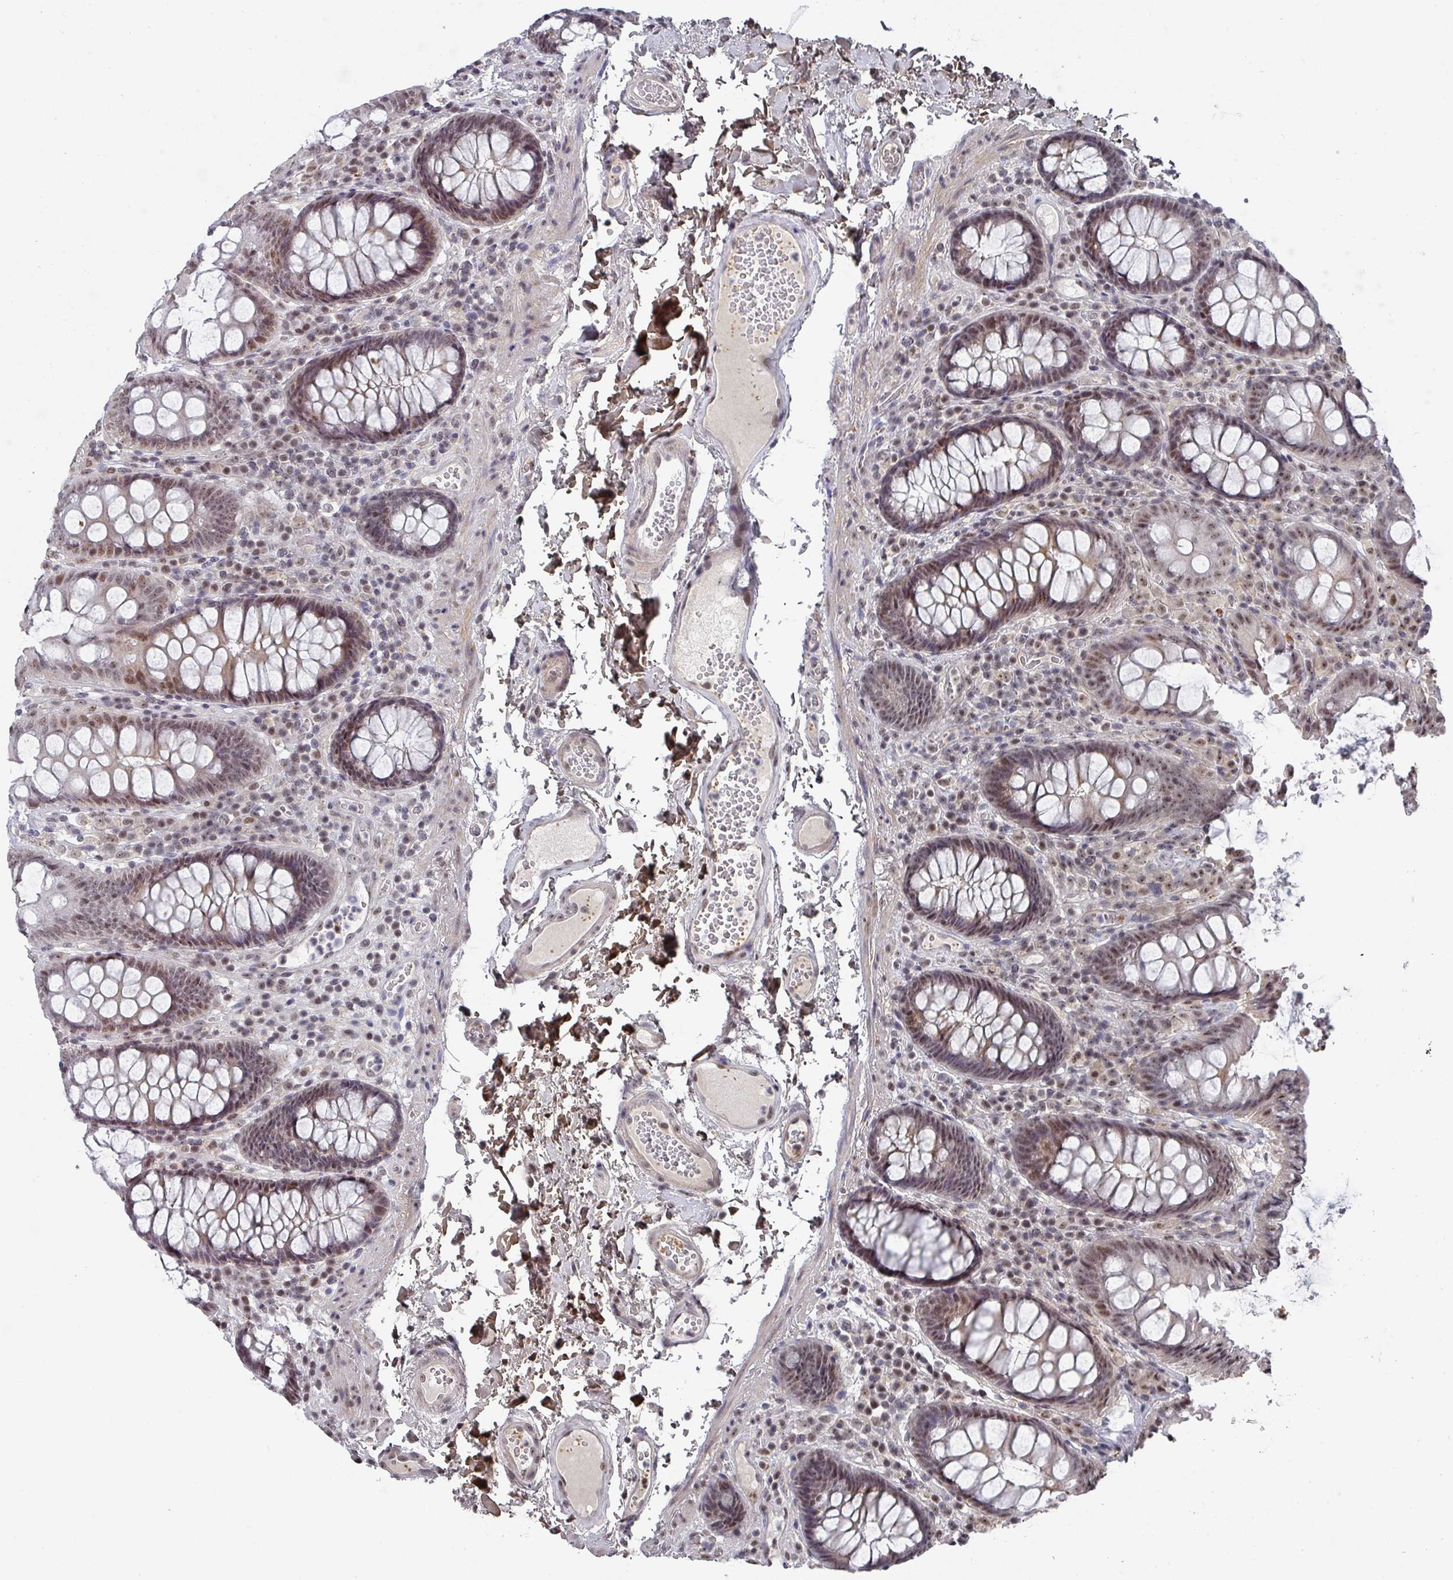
{"staining": {"intensity": "weak", "quantity": "25%-75%", "location": "nuclear"}, "tissue": "colon", "cell_type": "Endothelial cells", "image_type": "normal", "snomed": [{"axis": "morphology", "description": "Normal tissue, NOS"}, {"axis": "topography", "description": "Colon"}], "caption": "Immunohistochemistry of unremarkable human colon demonstrates low levels of weak nuclear expression in about 25%-75% of endothelial cells.", "gene": "ZNF654", "patient": {"sex": "male", "age": 84}}